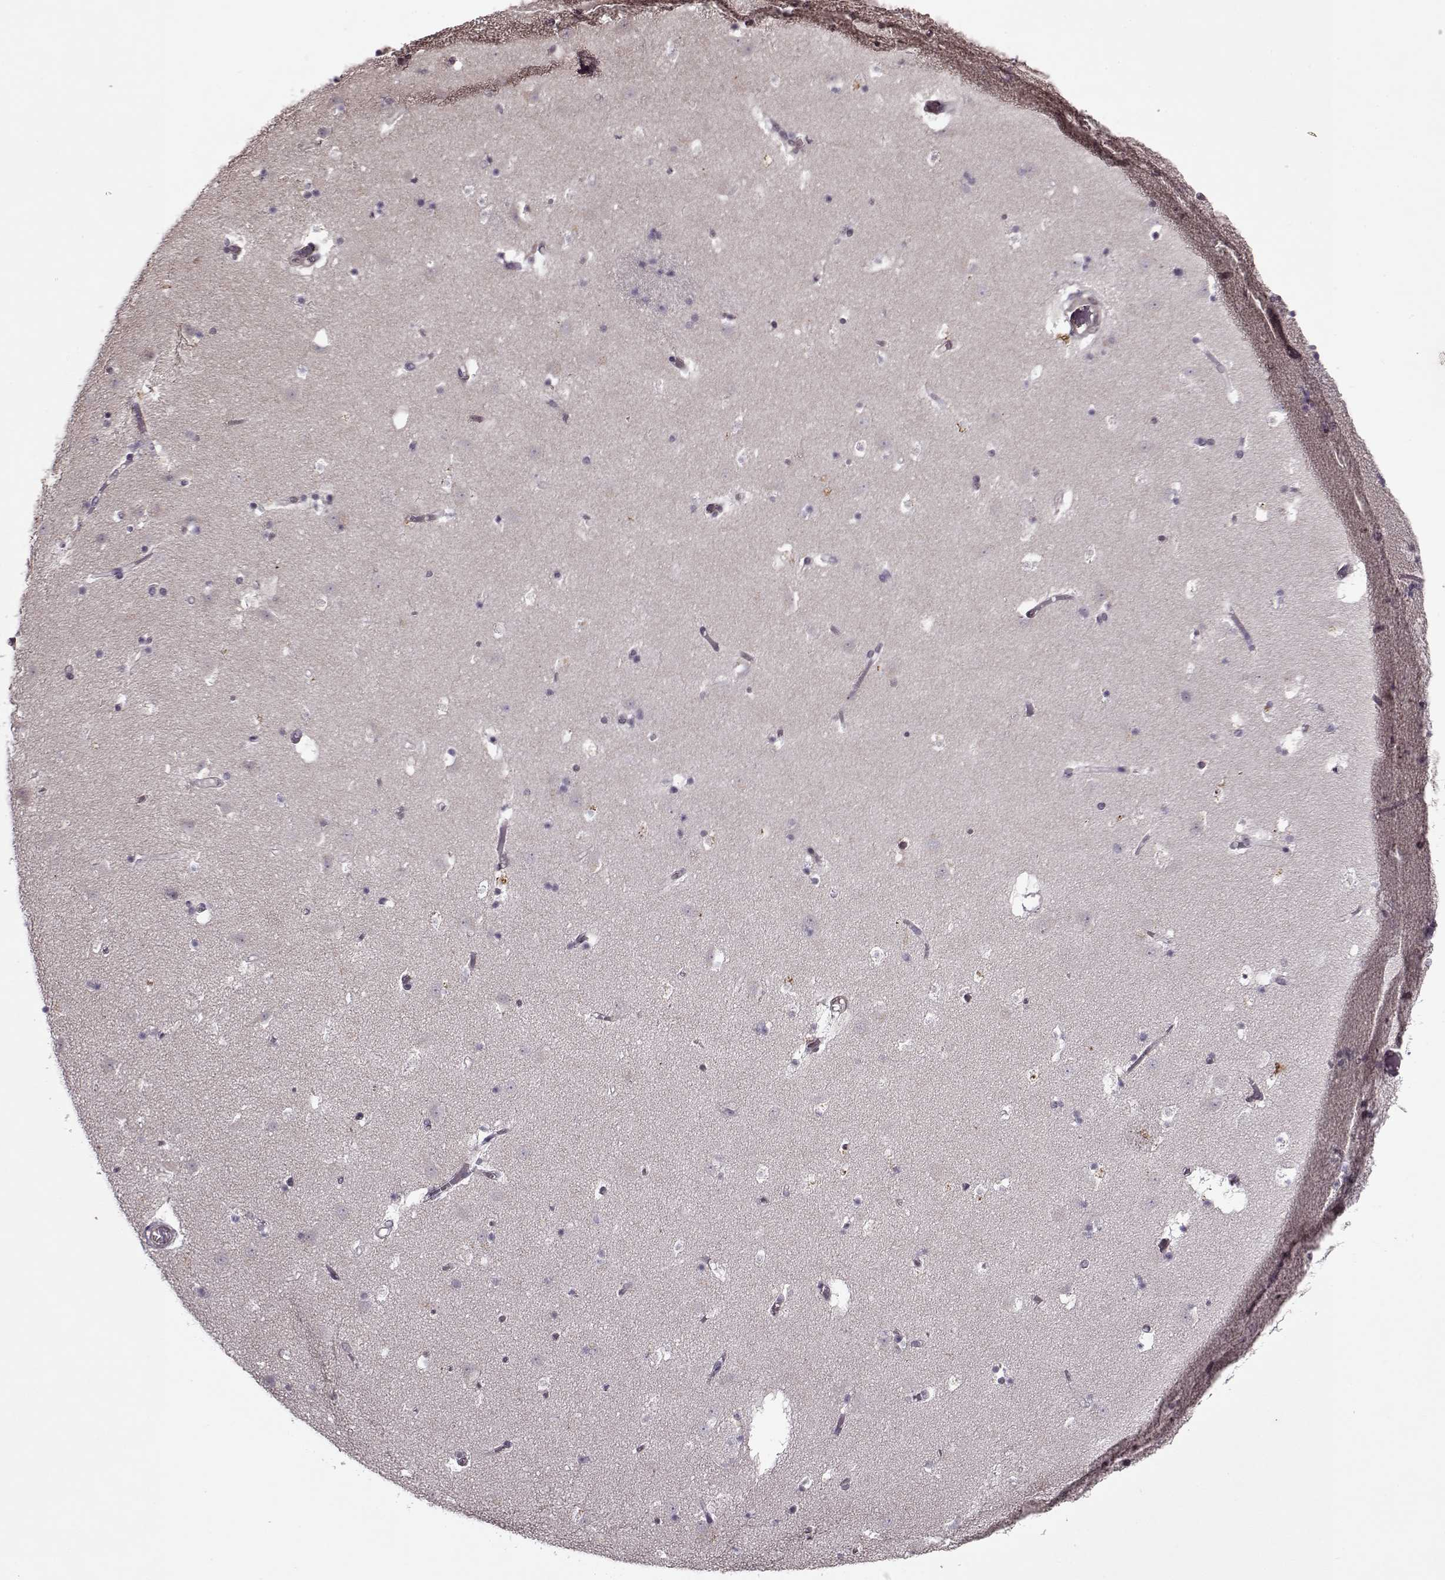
{"staining": {"intensity": "negative", "quantity": "none", "location": "none"}, "tissue": "caudate", "cell_type": "Glial cells", "image_type": "normal", "snomed": [{"axis": "morphology", "description": "Normal tissue, NOS"}, {"axis": "topography", "description": "Lateral ventricle wall"}], "caption": "Immunohistochemistry of unremarkable caudate displays no expression in glial cells. The staining was performed using DAB to visualize the protein expression in brown, while the nuclei were stained in blue with hematoxylin (Magnification: 20x).", "gene": "KRT9", "patient": {"sex": "female", "age": 42}}